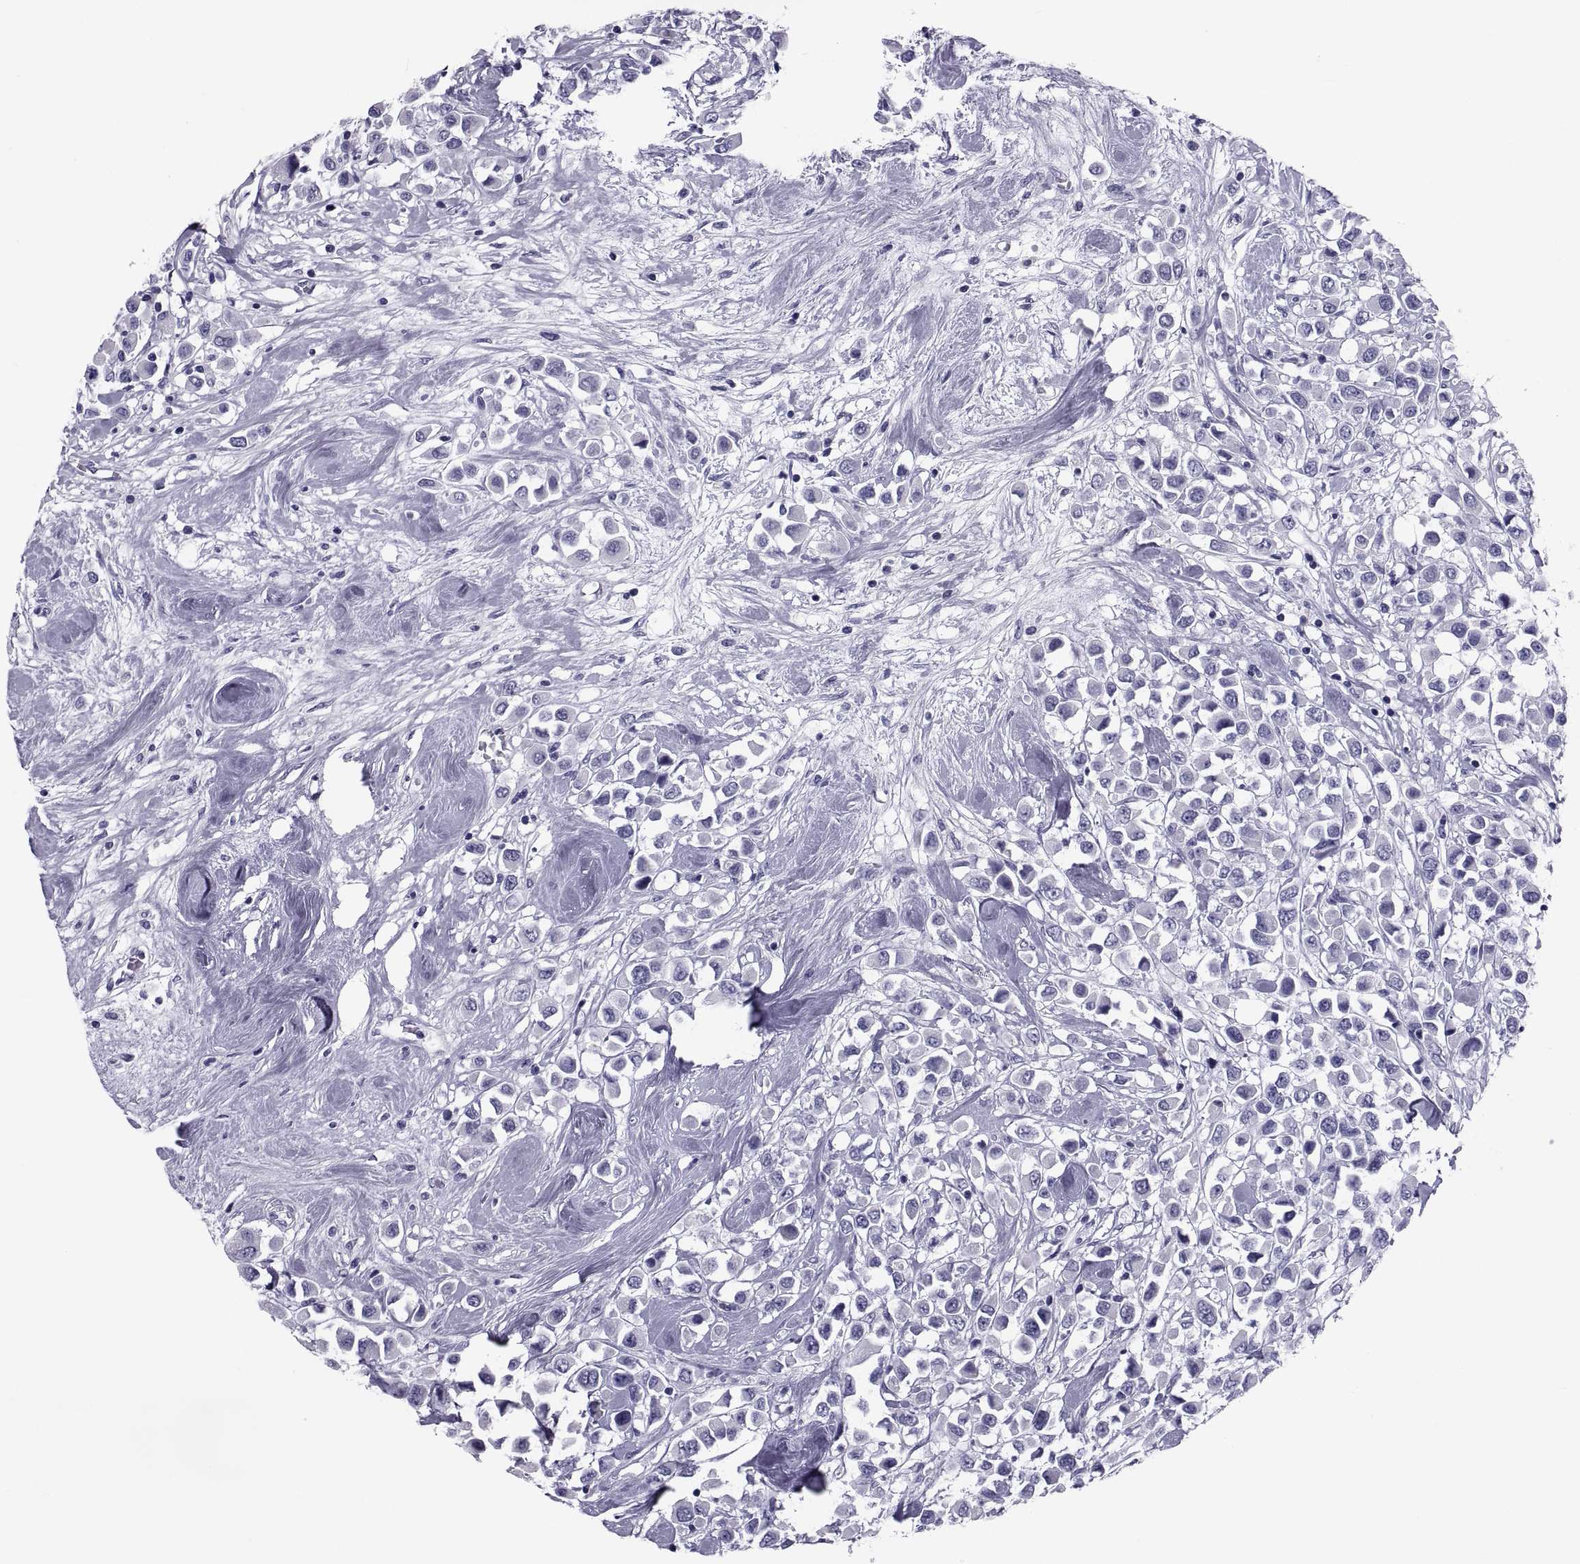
{"staining": {"intensity": "negative", "quantity": "none", "location": "none"}, "tissue": "breast cancer", "cell_type": "Tumor cells", "image_type": "cancer", "snomed": [{"axis": "morphology", "description": "Duct carcinoma"}, {"axis": "topography", "description": "Breast"}], "caption": "A high-resolution histopathology image shows immunohistochemistry (IHC) staining of breast cancer, which demonstrates no significant positivity in tumor cells. (Immunohistochemistry (ihc), brightfield microscopy, high magnification).", "gene": "CRISP1", "patient": {"sex": "female", "age": 61}}